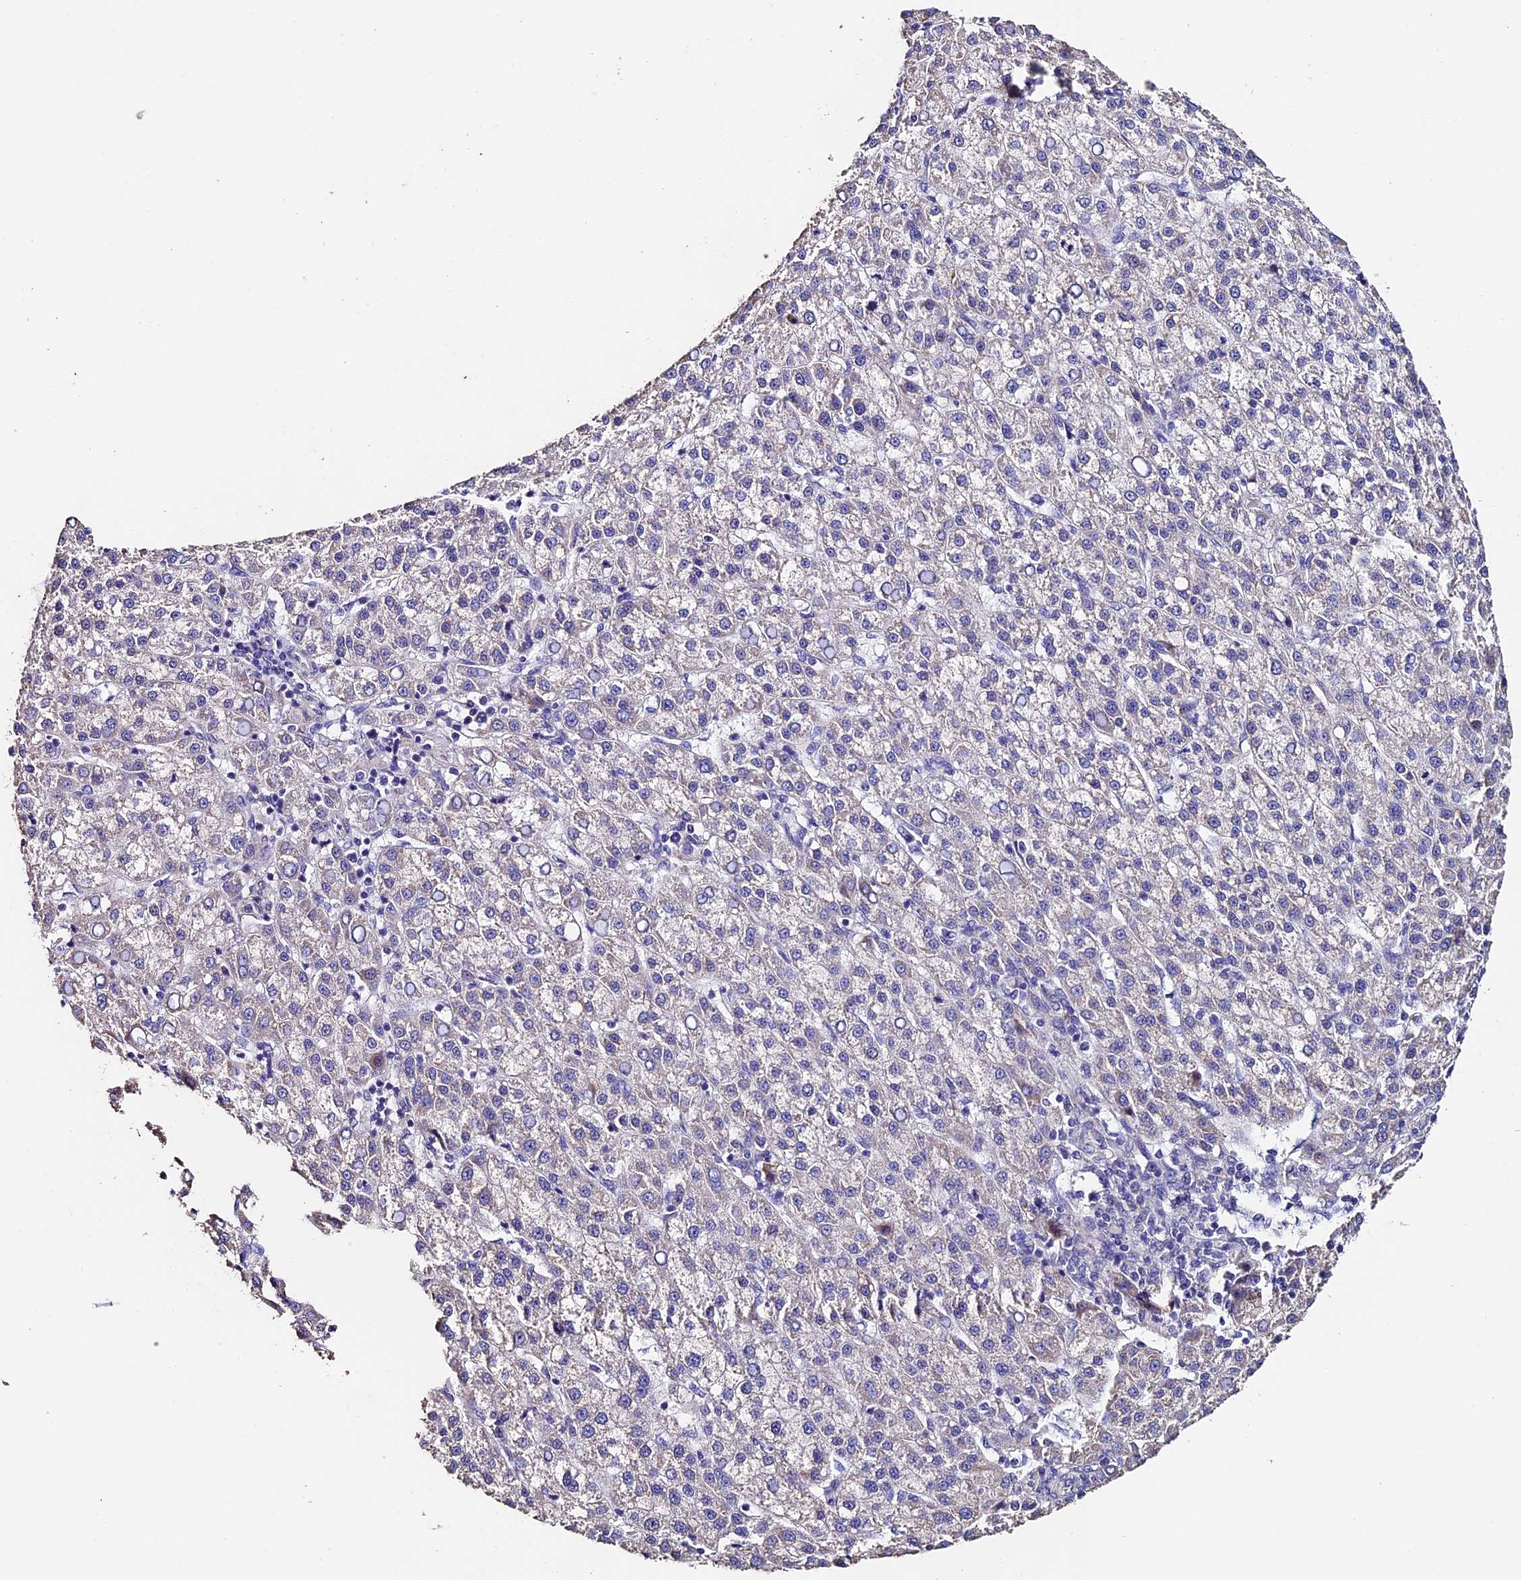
{"staining": {"intensity": "weak", "quantity": "<25%", "location": "cytoplasmic/membranous"}, "tissue": "liver cancer", "cell_type": "Tumor cells", "image_type": "cancer", "snomed": [{"axis": "morphology", "description": "Carcinoma, Hepatocellular, NOS"}, {"axis": "topography", "description": "Liver"}], "caption": "This is a image of IHC staining of liver cancer (hepatocellular carcinoma), which shows no positivity in tumor cells.", "gene": "FBXW9", "patient": {"sex": "female", "age": 58}}